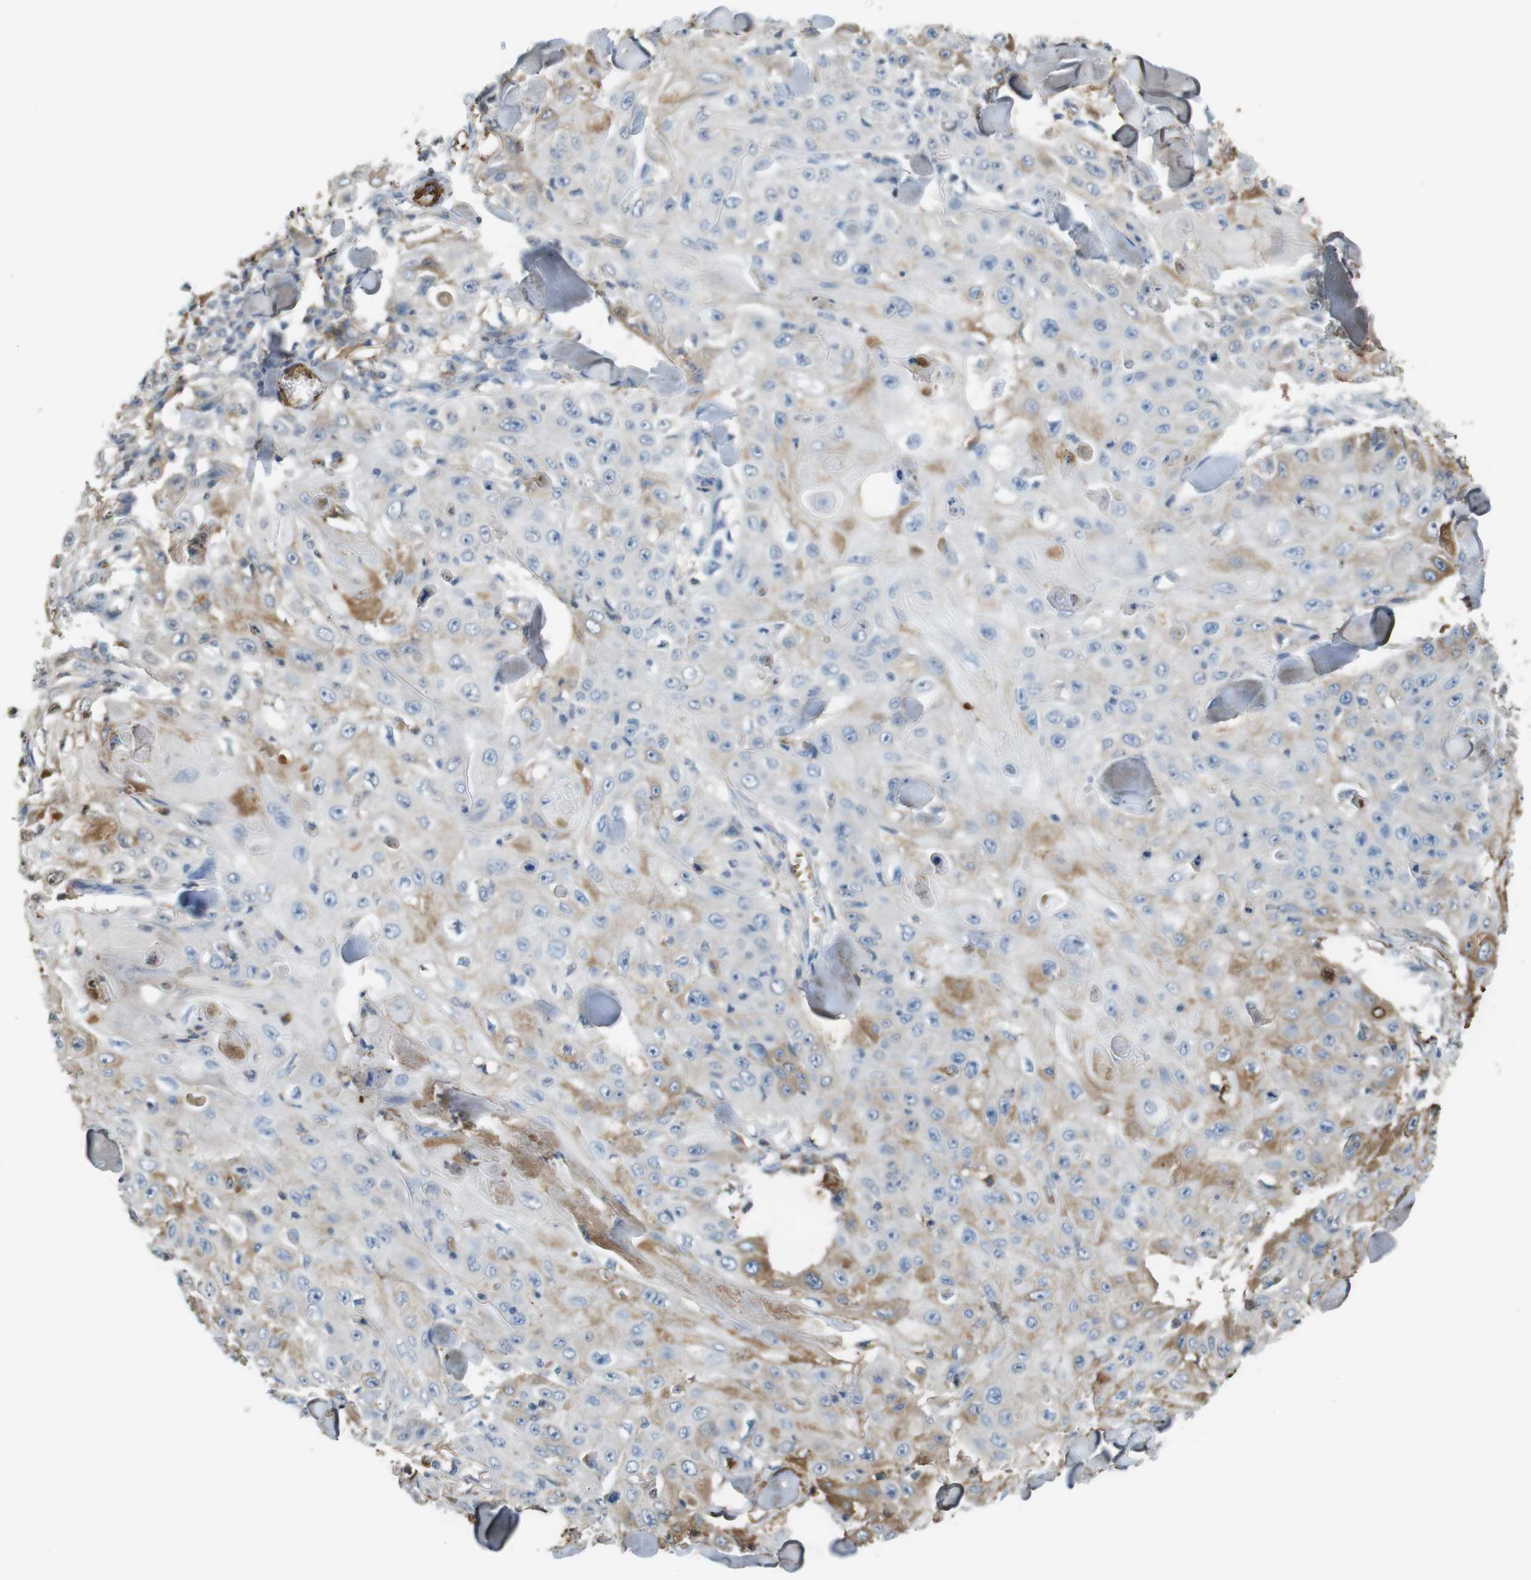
{"staining": {"intensity": "negative", "quantity": "none", "location": "none"}, "tissue": "skin cancer", "cell_type": "Tumor cells", "image_type": "cancer", "snomed": [{"axis": "morphology", "description": "Squamous cell carcinoma, NOS"}, {"axis": "topography", "description": "Skin"}], "caption": "A photomicrograph of squamous cell carcinoma (skin) stained for a protein shows no brown staining in tumor cells.", "gene": "LTBP4", "patient": {"sex": "male", "age": 86}}